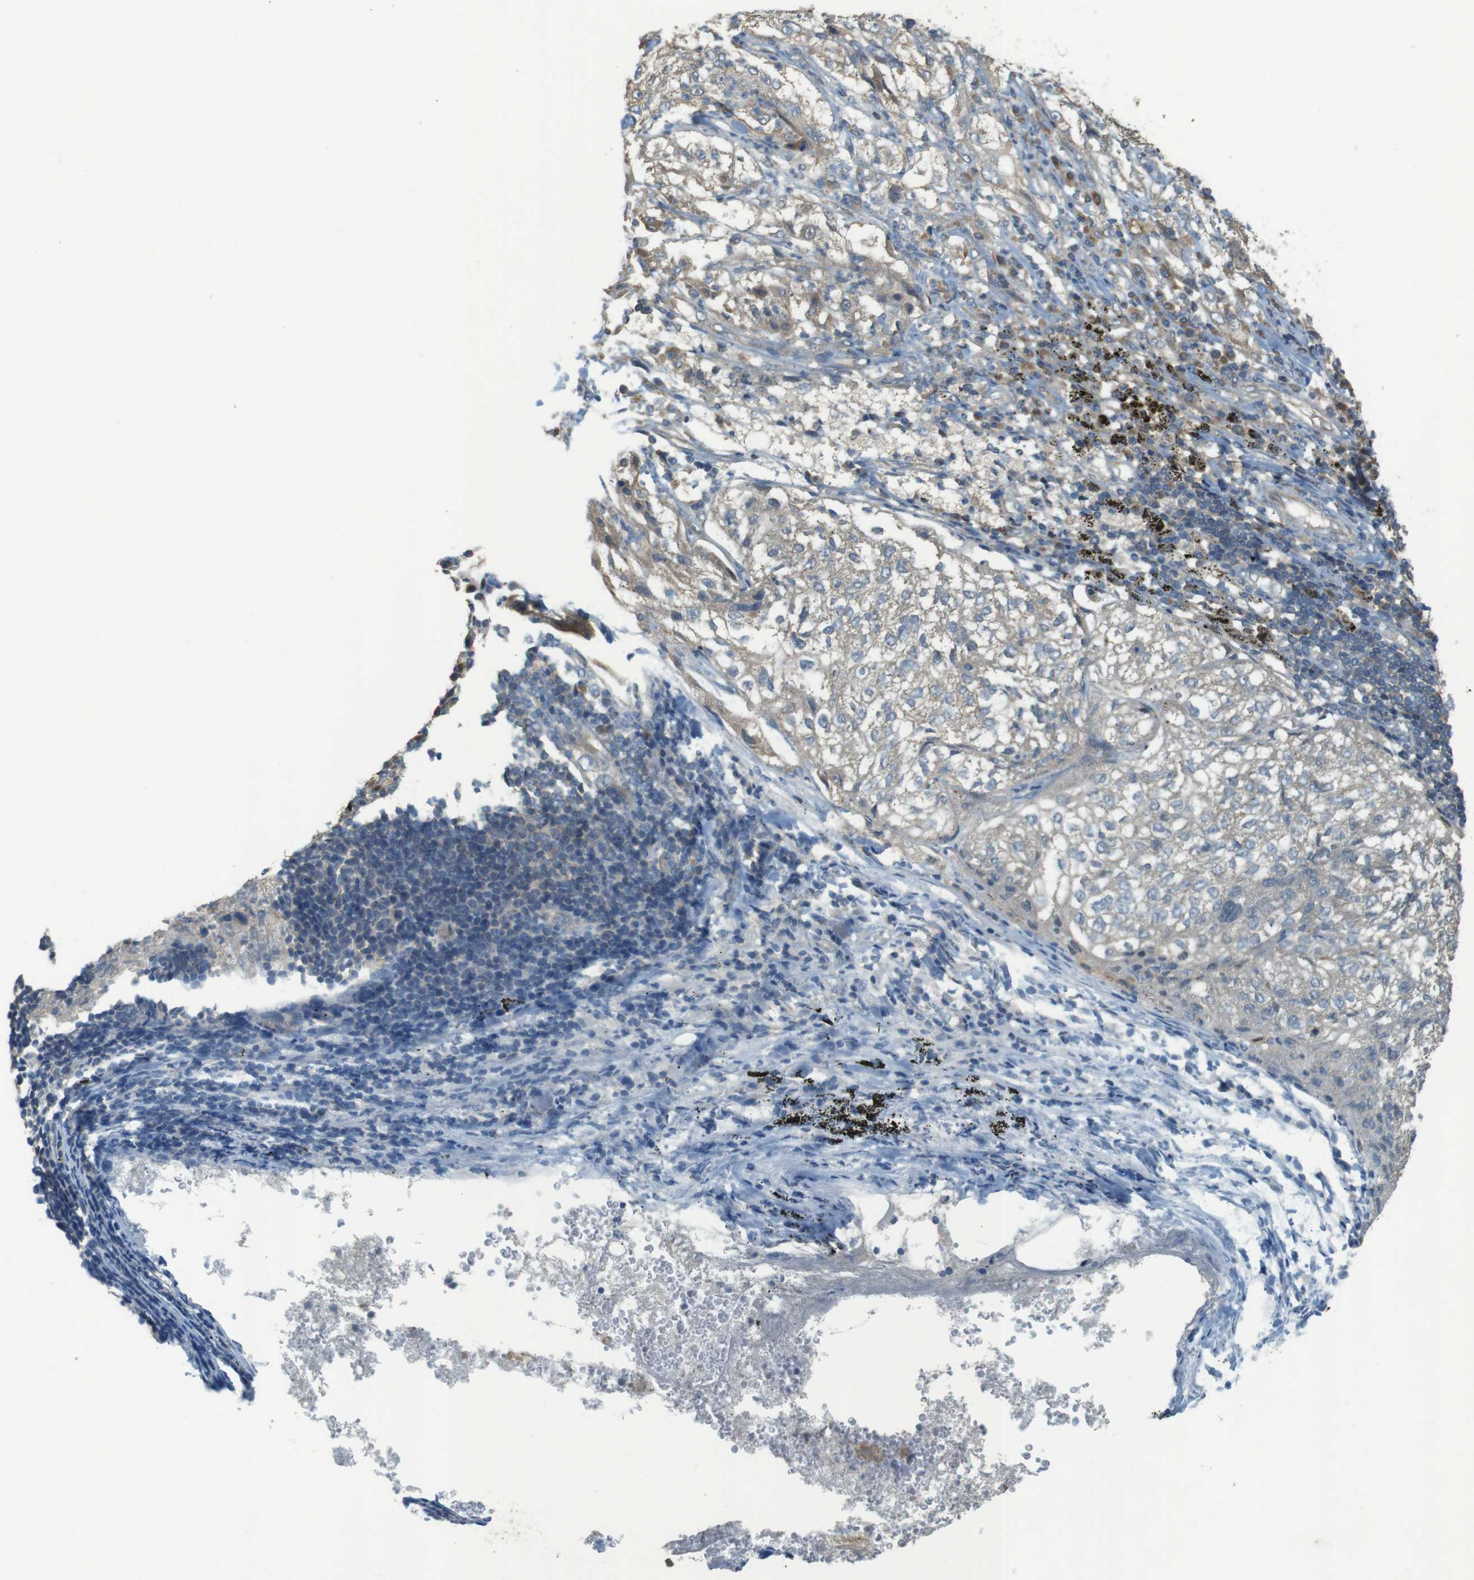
{"staining": {"intensity": "weak", "quantity": "<25%", "location": "cytoplasmic/membranous"}, "tissue": "lung cancer", "cell_type": "Tumor cells", "image_type": "cancer", "snomed": [{"axis": "morphology", "description": "Inflammation, NOS"}, {"axis": "morphology", "description": "Squamous cell carcinoma, NOS"}, {"axis": "topography", "description": "Lymph node"}, {"axis": "topography", "description": "Soft tissue"}, {"axis": "topography", "description": "Lung"}], "caption": "A micrograph of human lung cancer (squamous cell carcinoma) is negative for staining in tumor cells. Brightfield microscopy of immunohistochemistry stained with DAB (3,3'-diaminobenzidine) (brown) and hematoxylin (blue), captured at high magnification.", "gene": "ZDHHC20", "patient": {"sex": "male", "age": 66}}